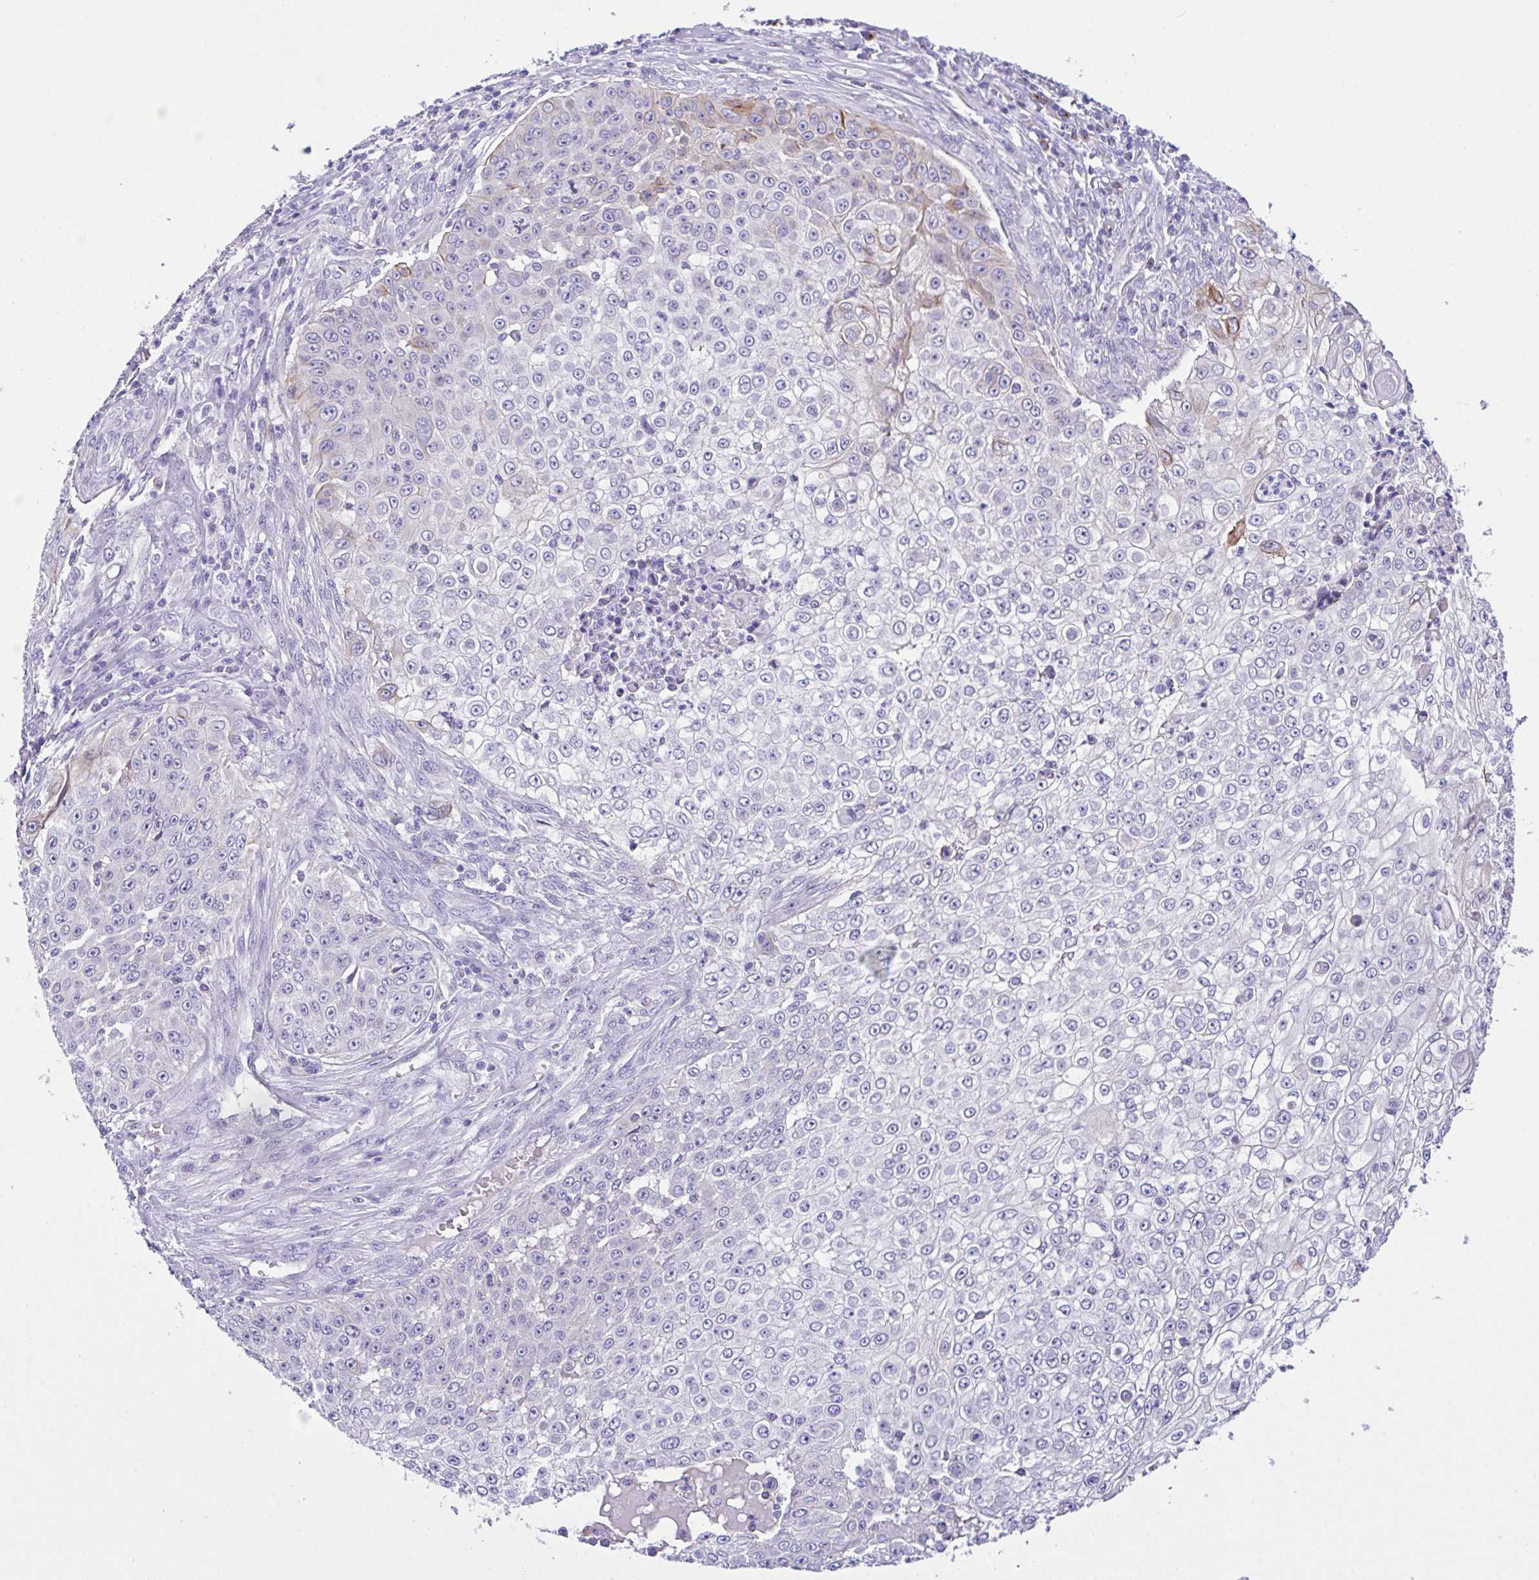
{"staining": {"intensity": "moderate", "quantity": "<25%", "location": "cytoplasmic/membranous"}, "tissue": "skin cancer", "cell_type": "Tumor cells", "image_type": "cancer", "snomed": [{"axis": "morphology", "description": "Squamous cell carcinoma, NOS"}, {"axis": "topography", "description": "Skin"}], "caption": "IHC of skin cancer exhibits low levels of moderate cytoplasmic/membranous expression in approximately <25% of tumor cells.", "gene": "FBXL20", "patient": {"sex": "male", "age": 24}}